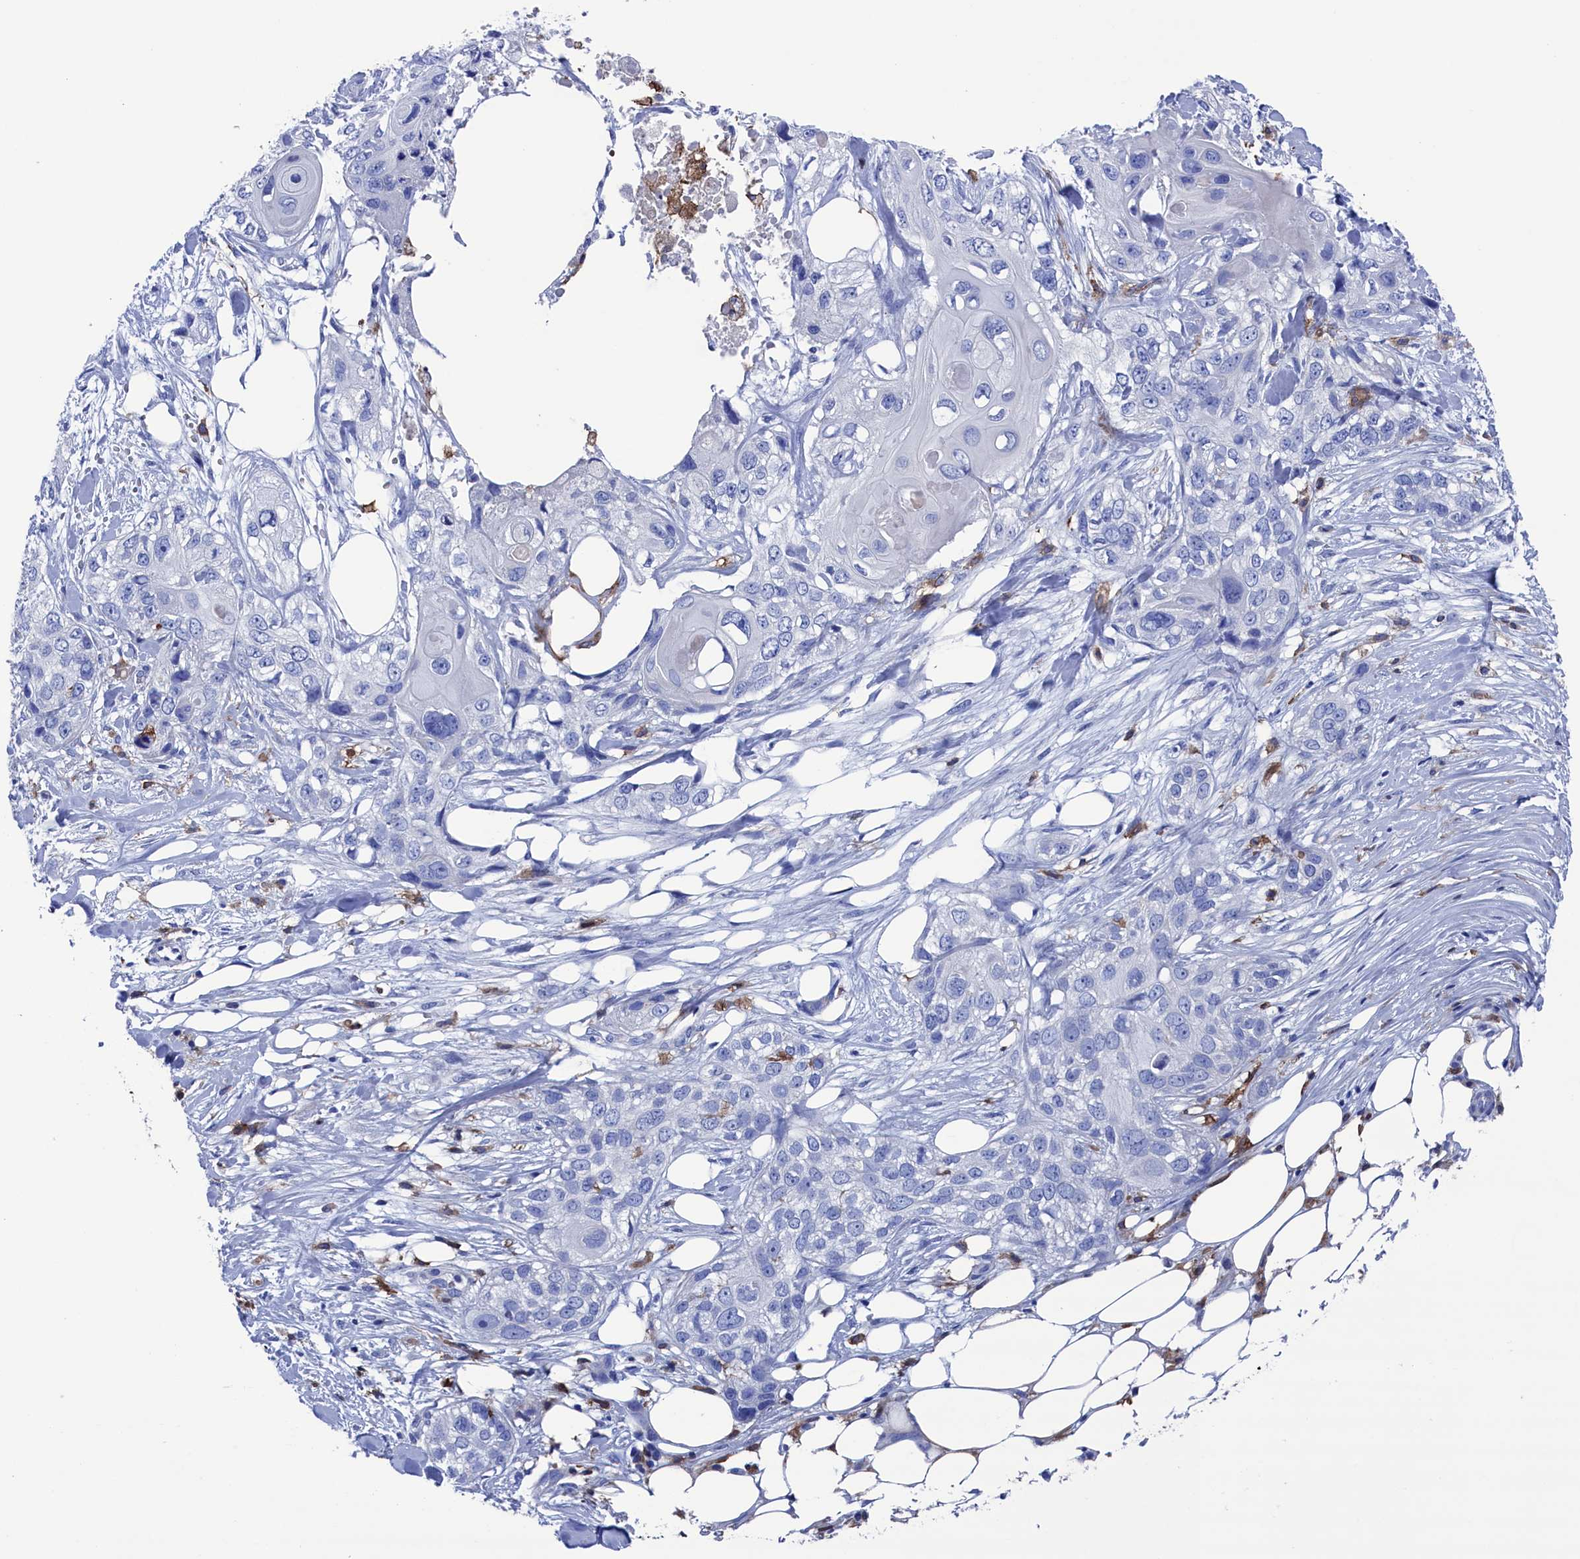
{"staining": {"intensity": "negative", "quantity": "none", "location": "none"}, "tissue": "skin cancer", "cell_type": "Tumor cells", "image_type": "cancer", "snomed": [{"axis": "morphology", "description": "Normal tissue, NOS"}, {"axis": "morphology", "description": "Squamous cell carcinoma, NOS"}, {"axis": "topography", "description": "Skin"}], "caption": "Image shows no significant protein positivity in tumor cells of skin squamous cell carcinoma. Brightfield microscopy of immunohistochemistry stained with DAB (3,3'-diaminobenzidine) (brown) and hematoxylin (blue), captured at high magnification.", "gene": "TYROBP", "patient": {"sex": "male", "age": 72}}